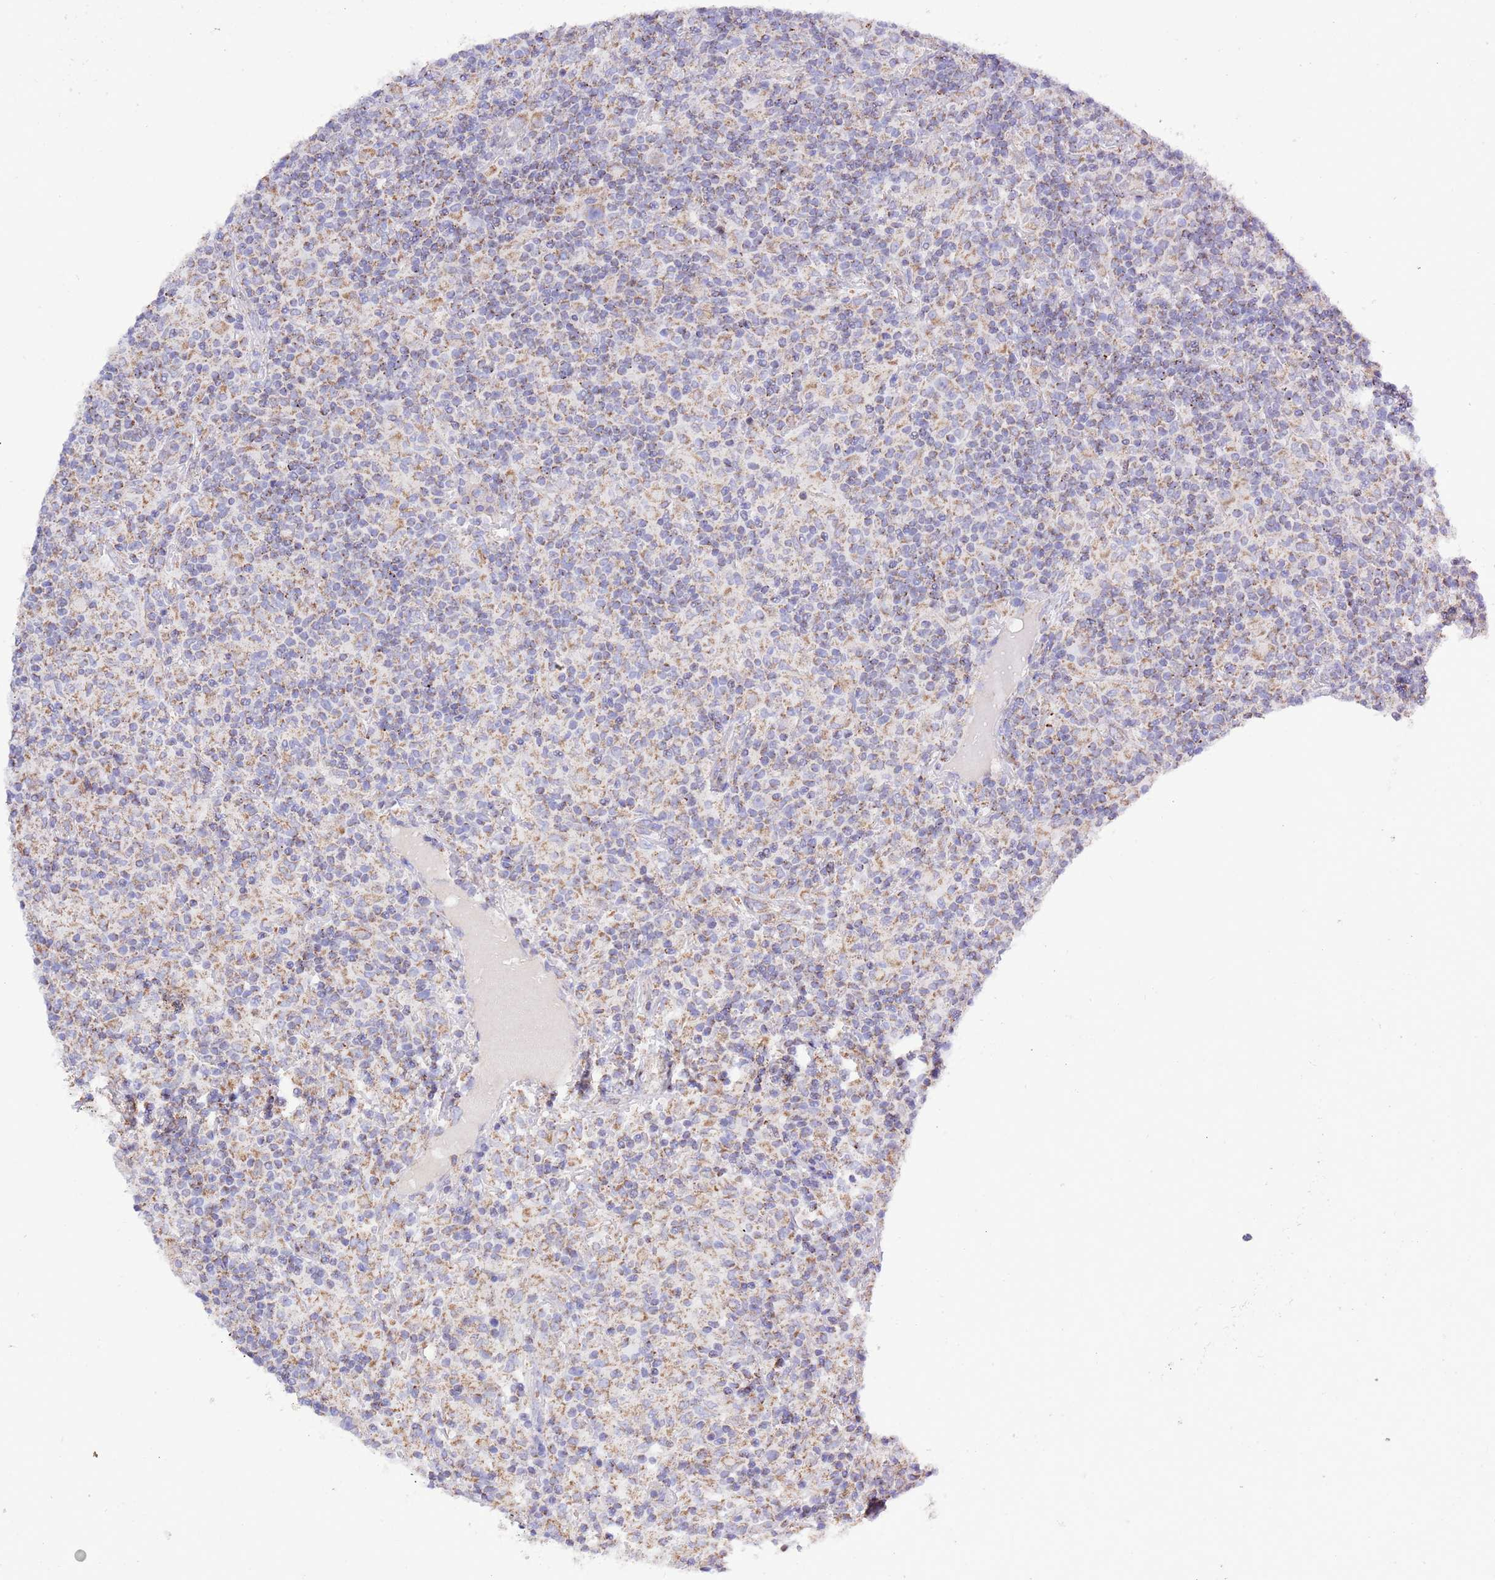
{"staining": {"intensity": "weak", "quantity": "<25%", "location": "cytoplasmic/membranous"}, "tissue": "lymphoma", "cell_type": "Tumor cells", "image_type": "cancer", "snomed": [{"axis": "morphology", "description": "Hodgkin's disease, NOS"}, {"axis": "topography", "description": "Lymph node"}], "caption": "Tumor cells are negative for protein expression in human lymphoma.", "gene": "TEKTIP1", "patient": {"sex": "male", "age": 70}}